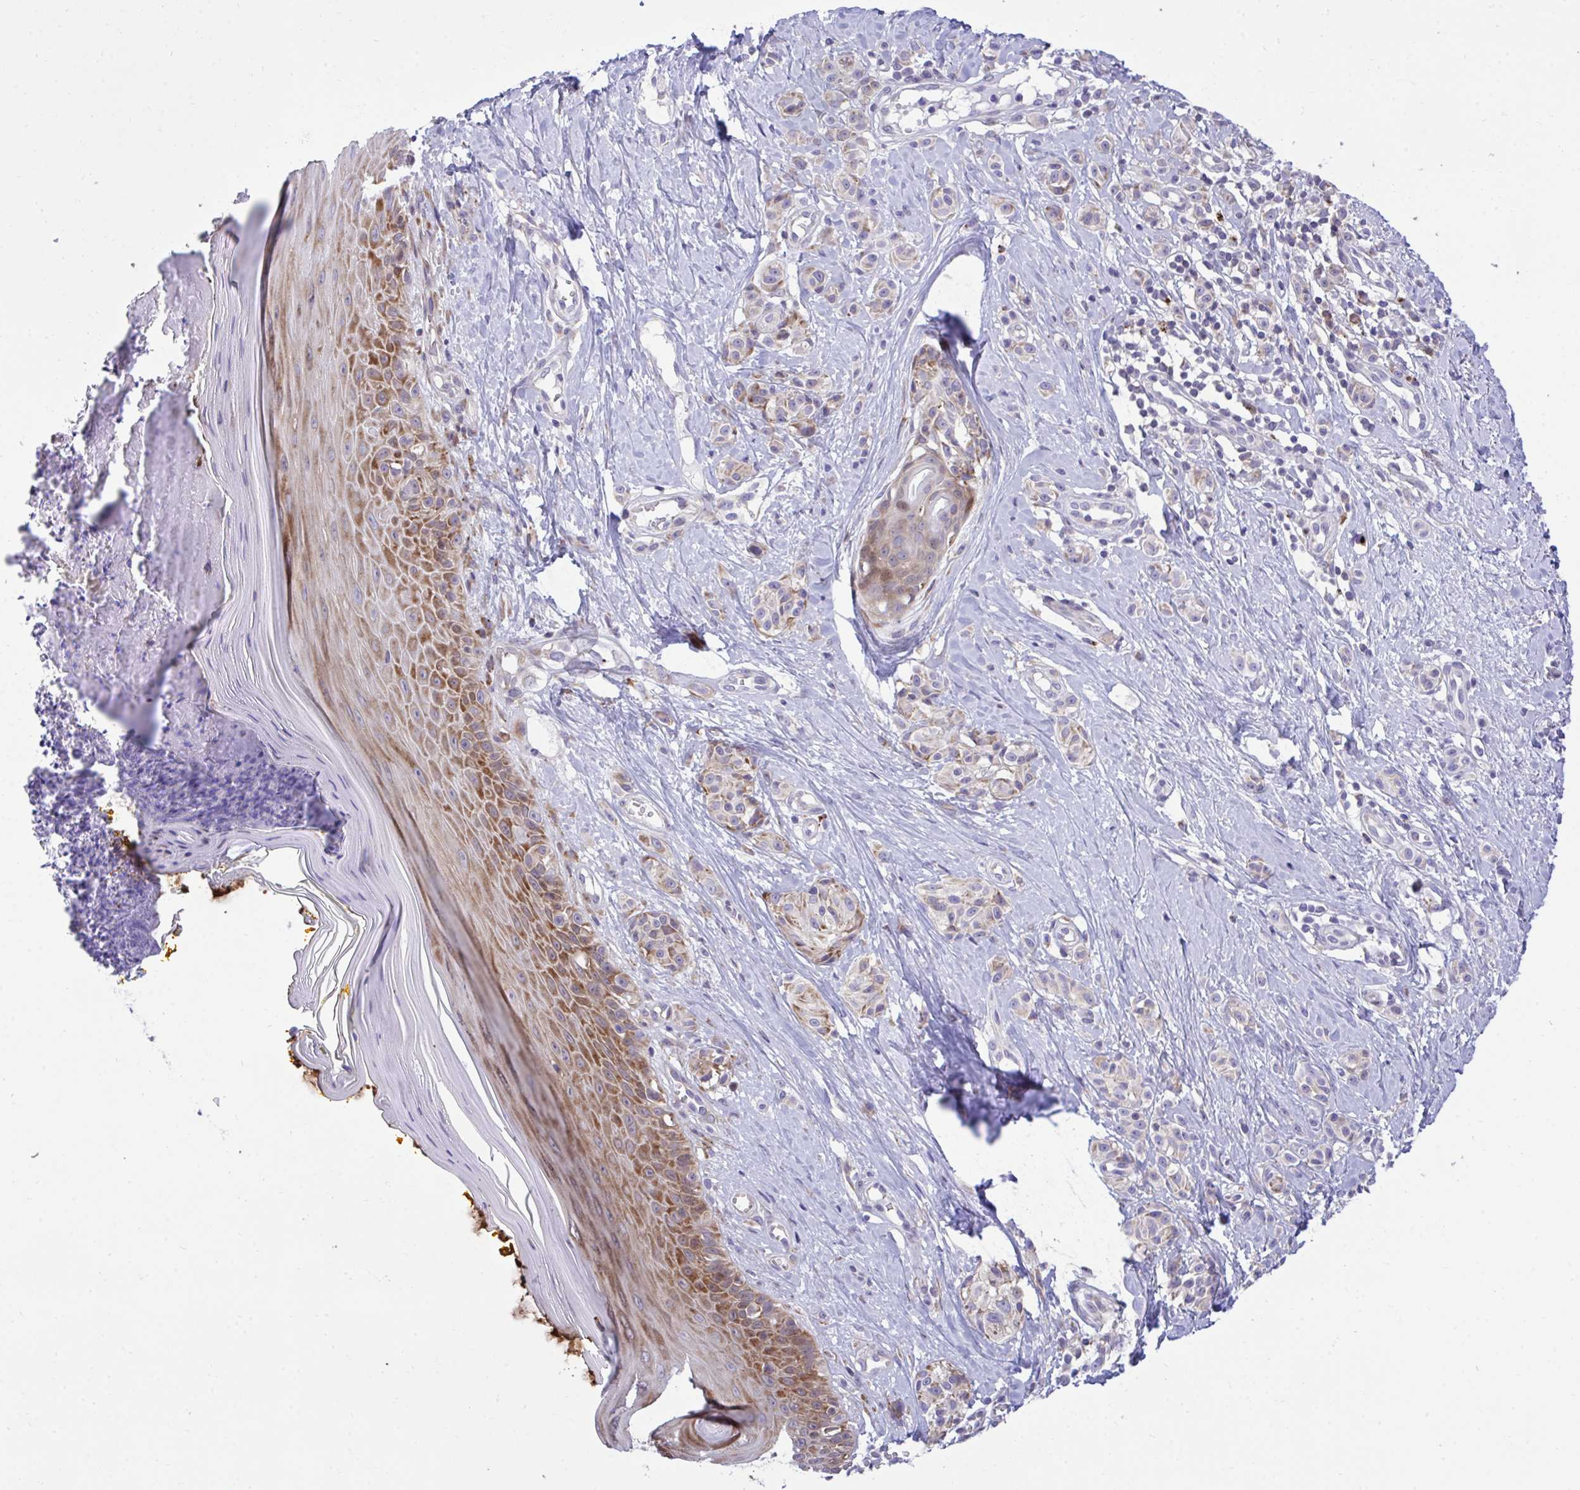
{"staining": {"intensity": "weak", "quantity": "25%-75%", "location": "cytoplasmic/membranous"}, "tissue": "melanoma", "cell_type": "Tumor cells", "image_type": "cancer", "snomed": [{"axis": "morphology", "description": "Malignant melanoma, NOS"}, {"axis": "topography", "description": "Skin"}], "caption": "Approximately 25%-75% of tumor cells in human melanoma display weak cytoplasmic/membranous protein positivity as visualized by brown immunohistochemical staining.", "gene": "RPS15", "patient": {"sex": "male", "age": 74}}